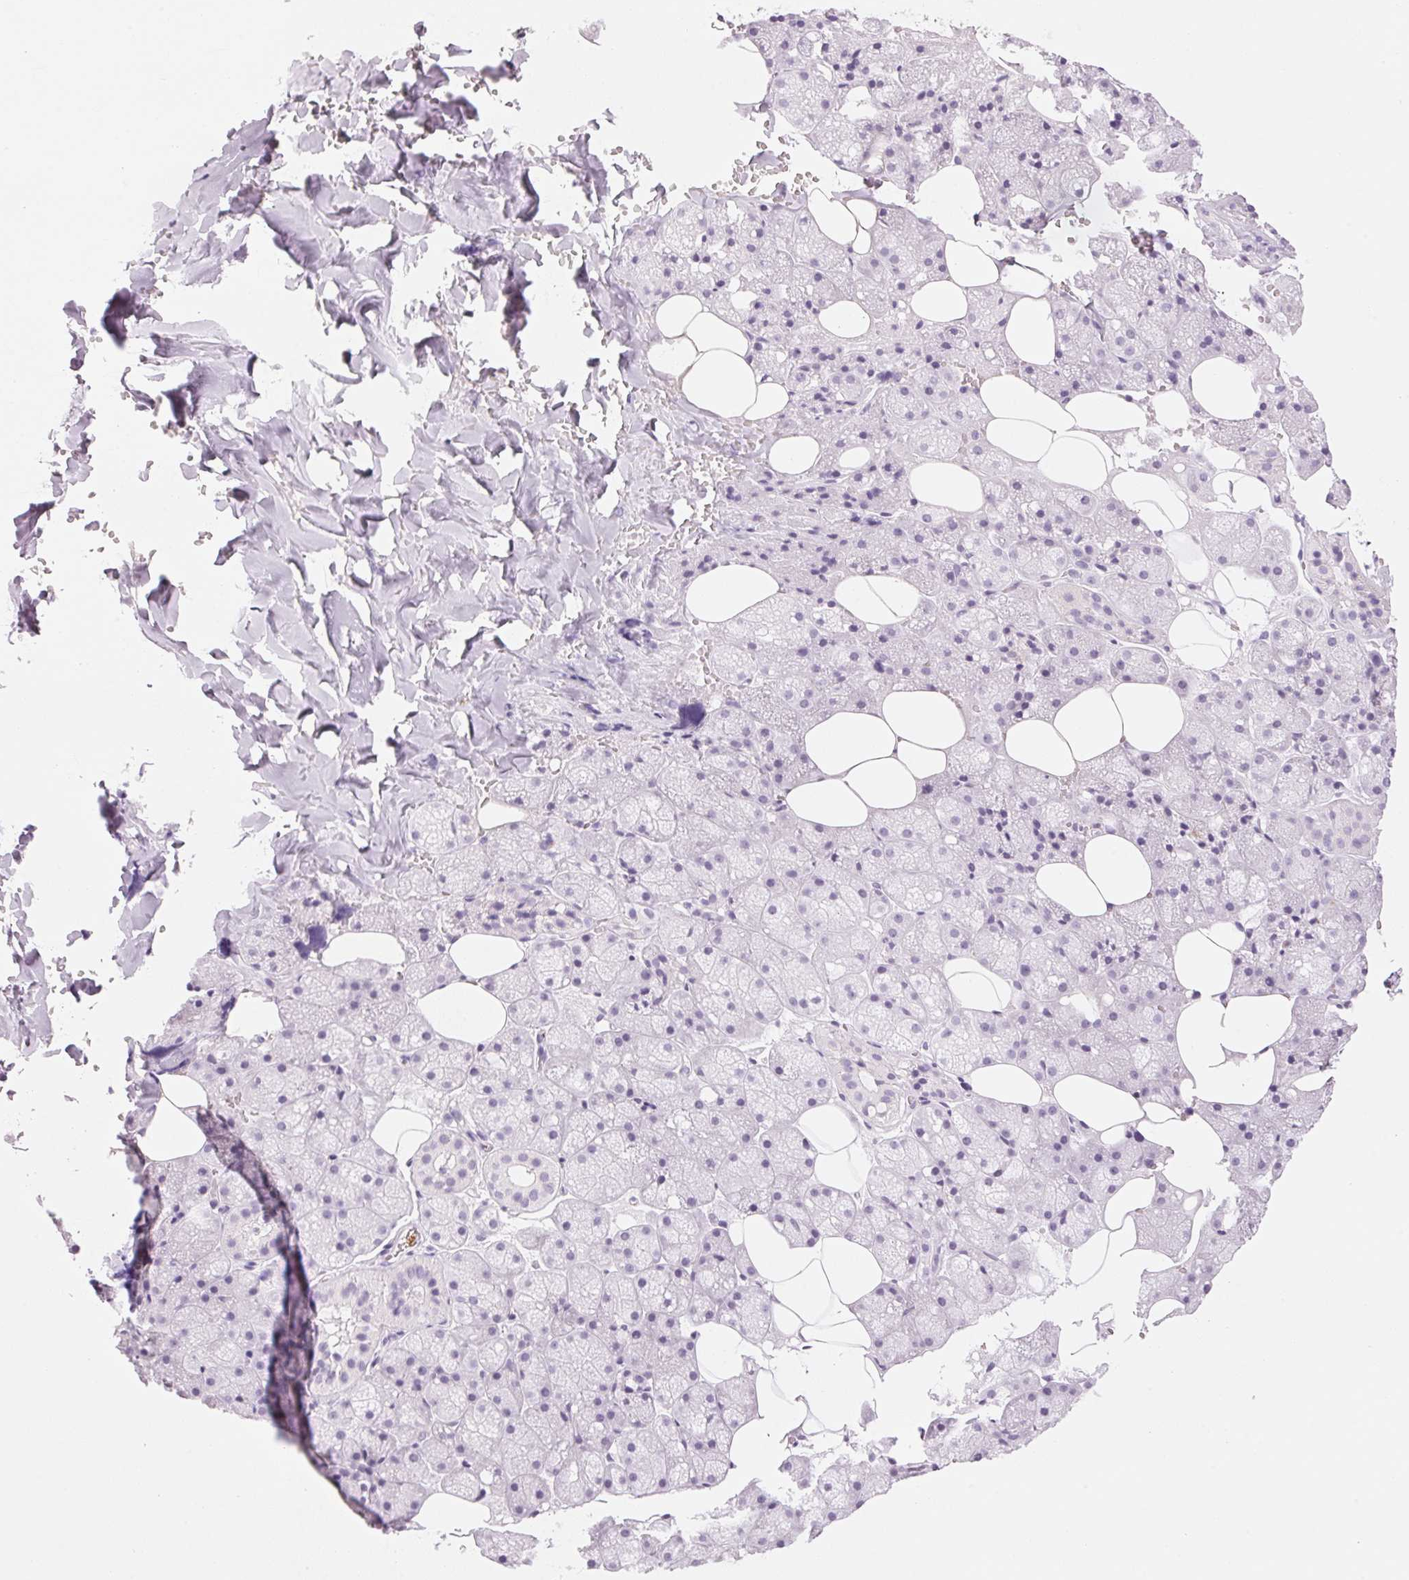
{"staining": {"intensity": "negative", "quantity": "none", "location": "none"}, "tissue": "salivary gland", "cell_type": "Glandular cells", "image_type": "normal", "snomed": [{"axis": "morphology", "description": "Normal tissue, NOS"}, {"axis": "topography", "description": "Salivary gland"}, {"axis": "topography", "description": "Peripheral nerve tissue"}], "caption": "IHC histopathology image of unremarkable human salivary gland stained for a protein (brown), which displays no expression in glandular cells. The staining is performed using DAB brown chromogen with nuclei counter-stained in using hematoxylin.", "gene": "KLK7", "patient": {"sex": "male", "age": 38}}